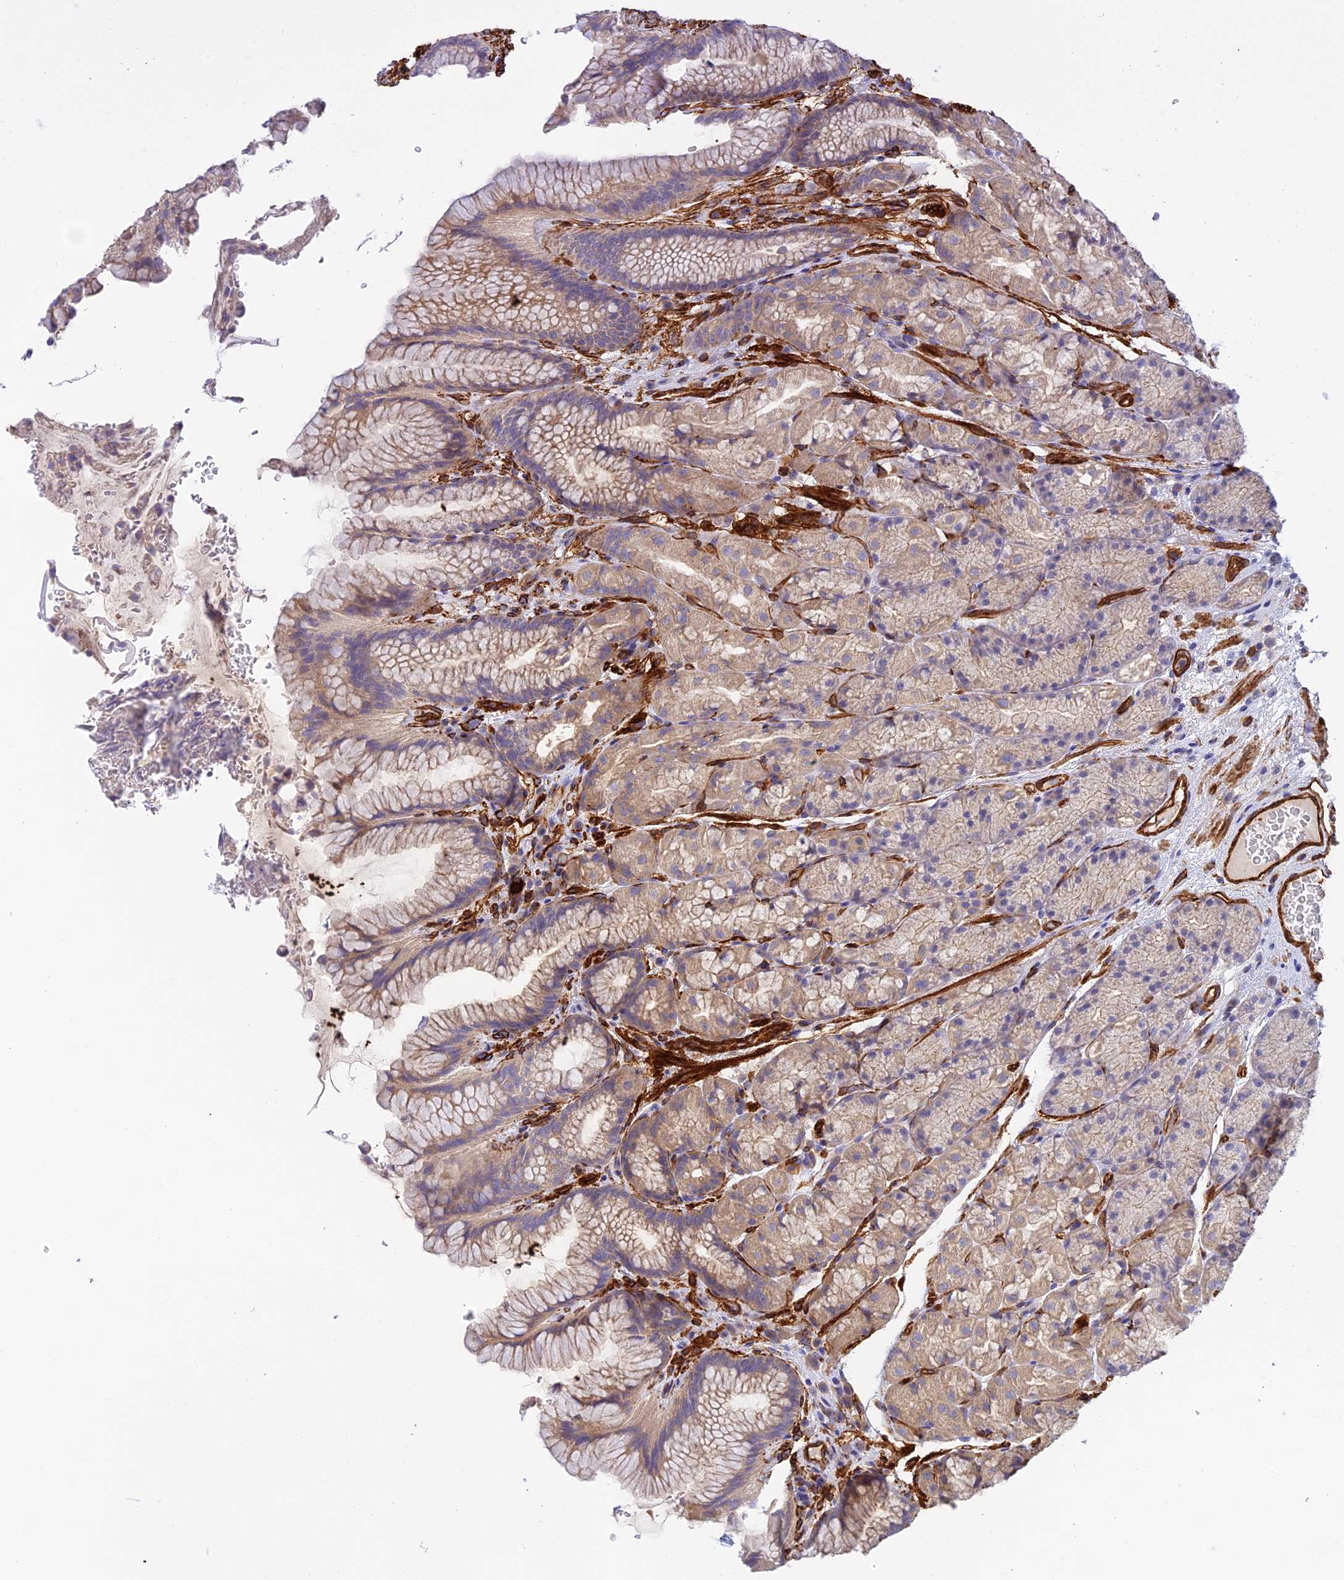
{"staining": {"intensity": "moderate", "quantity": "25%-75%", "location": "cytoplasmic/membranous"}, "tissue": "stomach", "cell_type": "Glandular cells", "image_type": "normal", "snomed": [{"axis": "morphology", "description": "Normal tissue, NOS"}, {"axis": "topography", "description": "Stomach"}], "caption": "An image of stomach stained for a protein displays moderate cytoplasmic/membranous brown staining in glandular cells.", "gene": "MYO9A", "patient": {"sex": "male", "age": 63}}